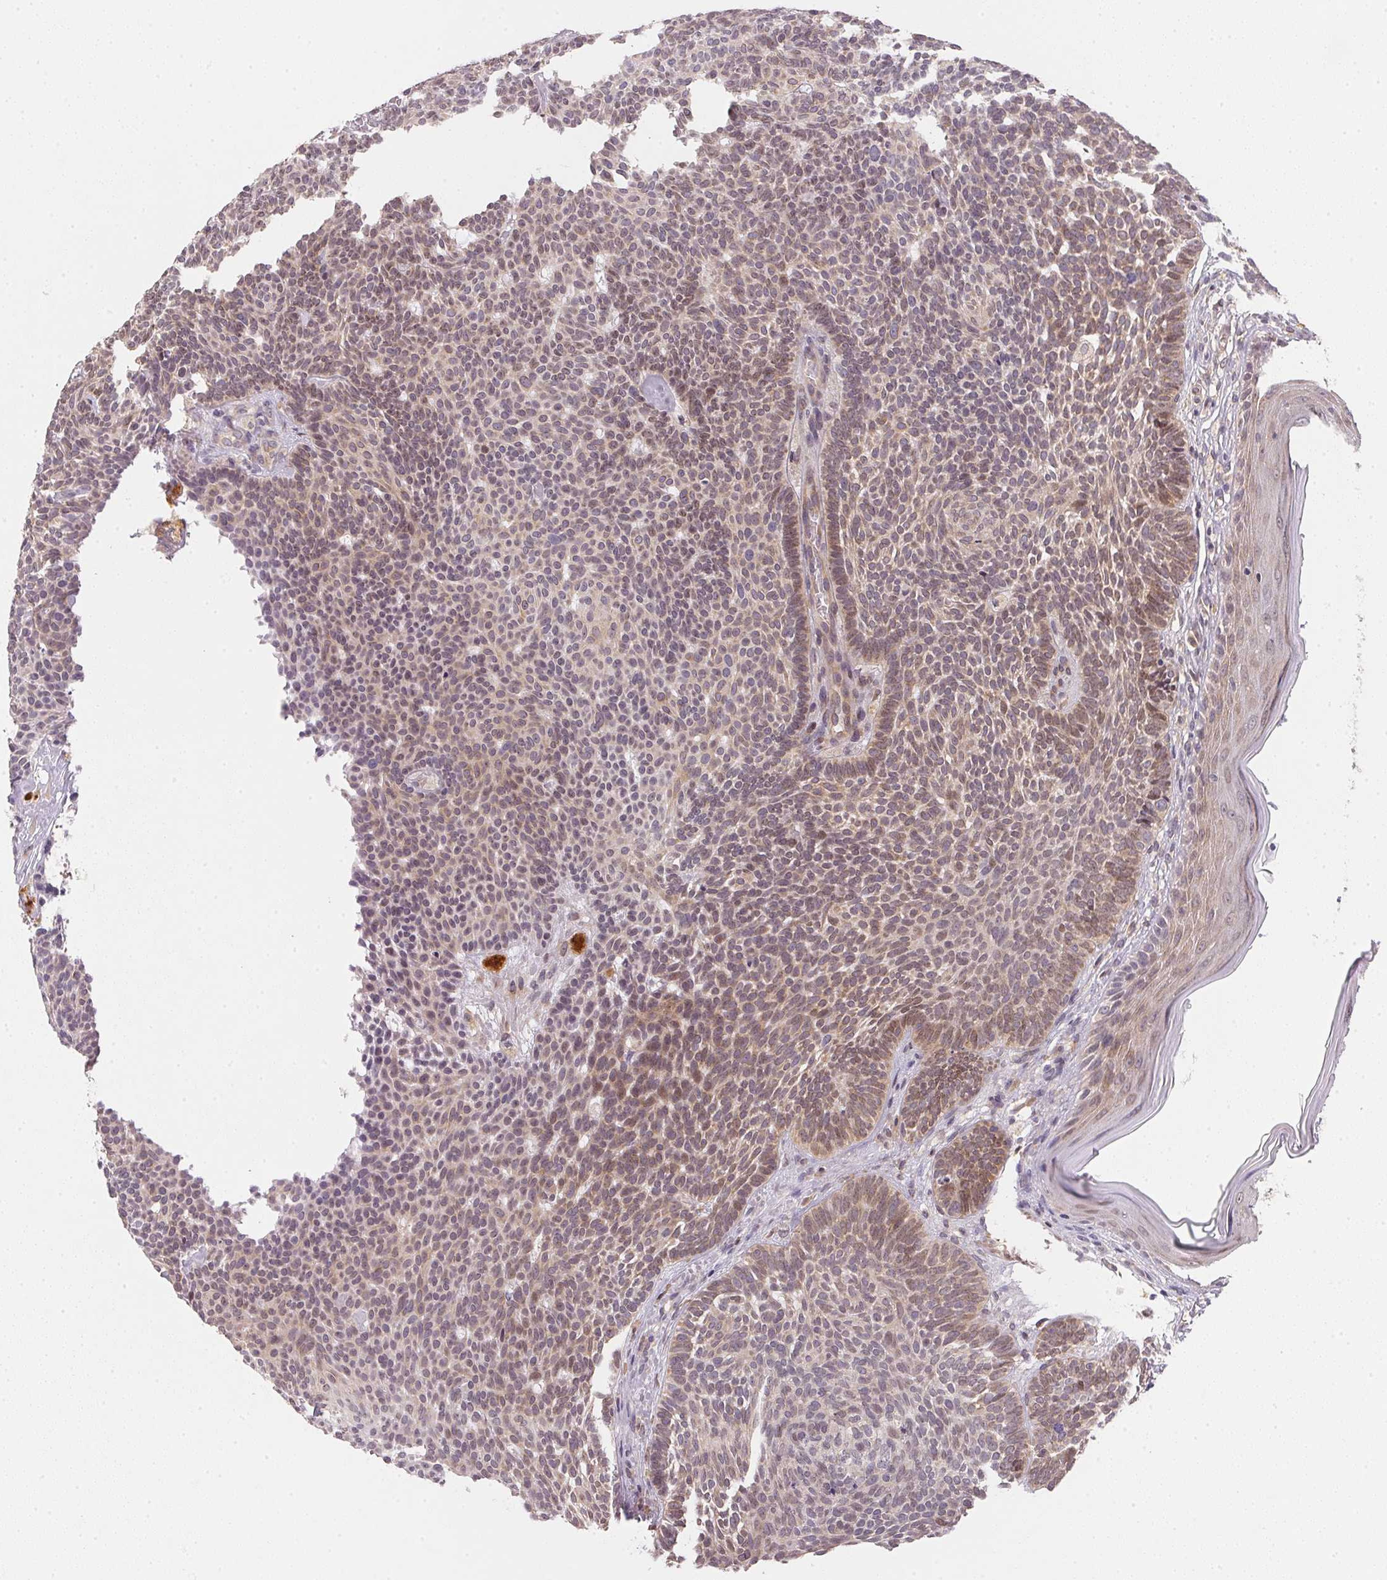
{"staining": {"intensity": "weak", "quantity": "25%-75%", "location": "cytoplasmic/membranous"}, "tissue": "skin cancer", "cell_type": "Tumor cells", "image_type": "cancer", "snomed": [{"axis": "morphology", "description": "Basal cell carcinoma"}, {"axis": "topography", "description": "Skin"}], "caption": "Basal cell carcinoma (skin) stained for a protein demonstrates weak cytoplasmic/membranous positivity in tumor cells.", "gene": "EI24", "patient": {"sex": "female", "age": 85}}